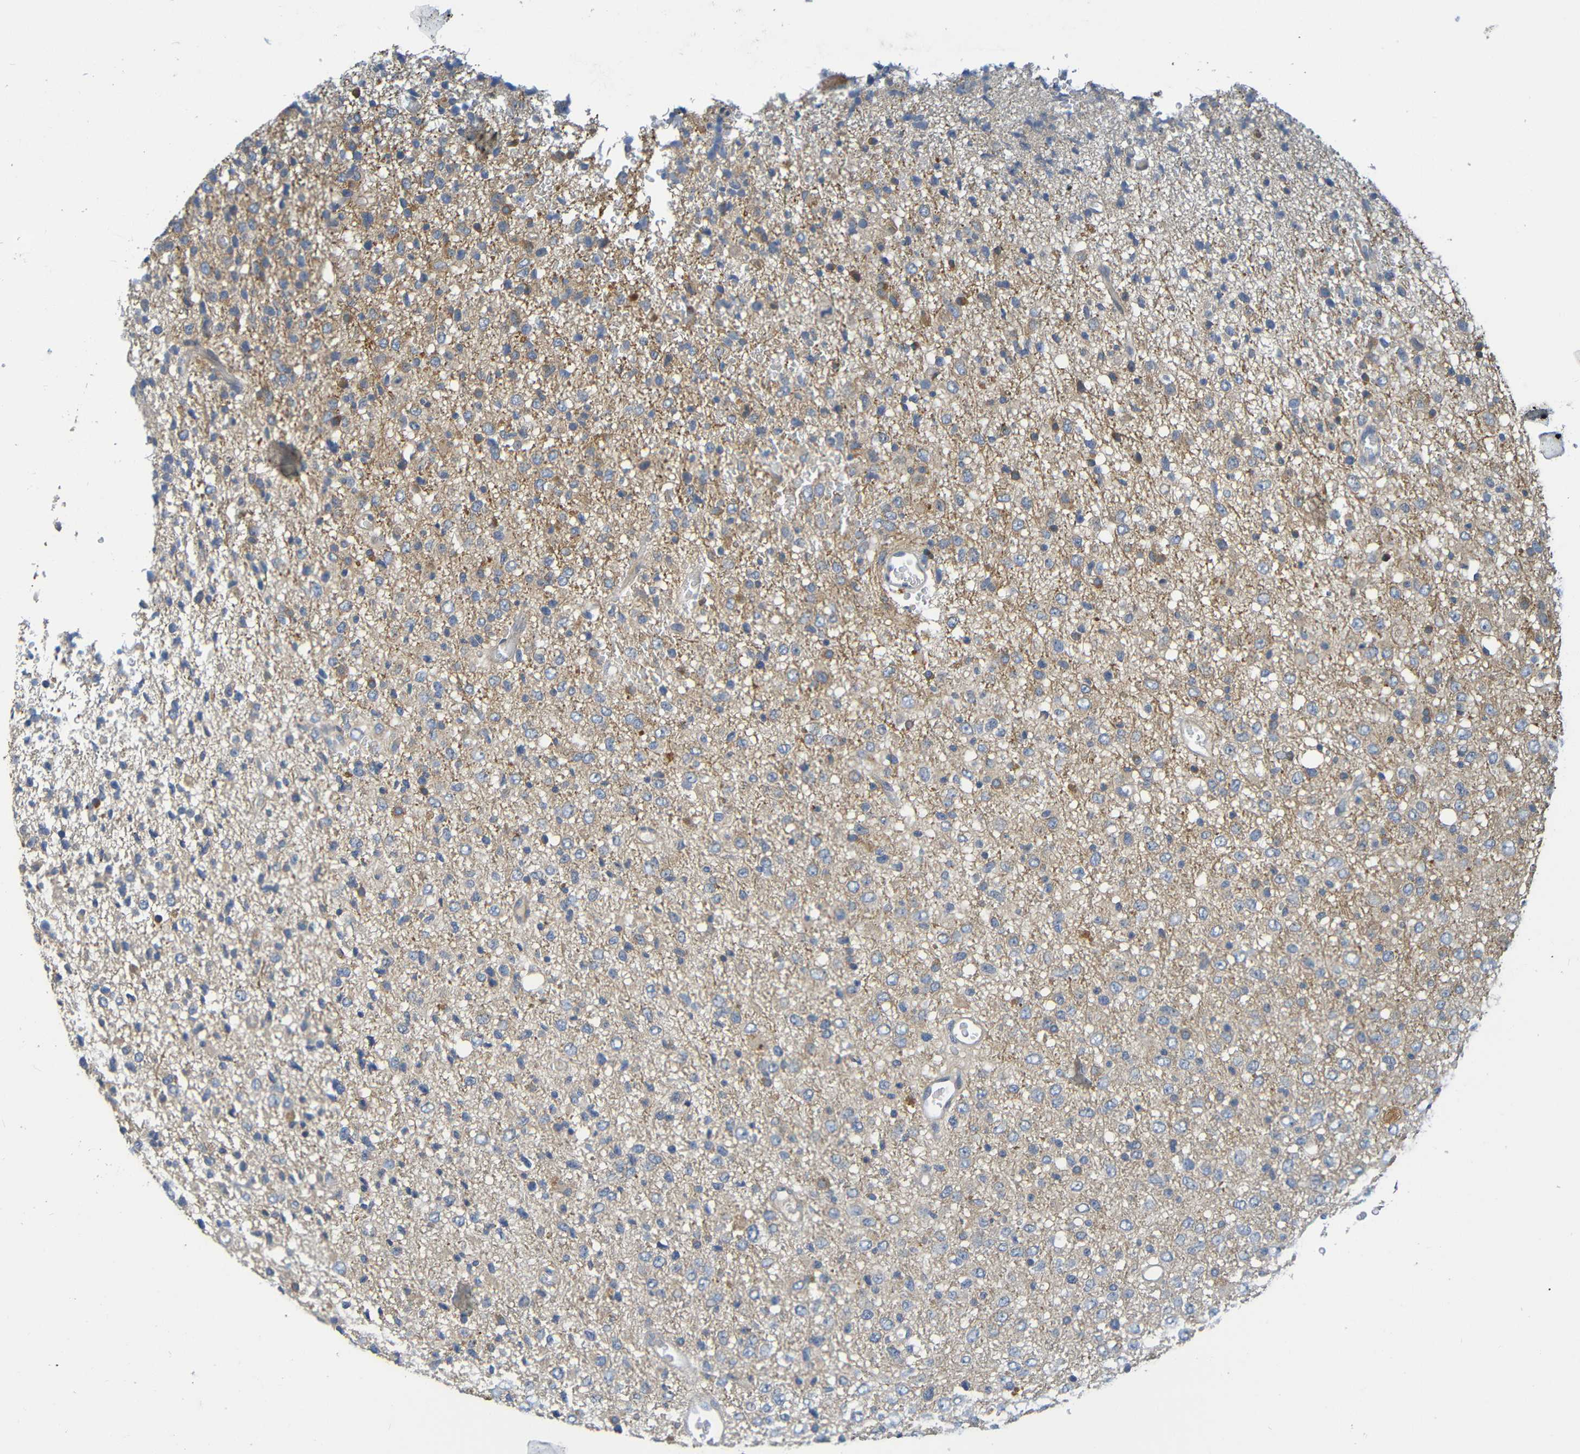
{"staining": {"intensity": "moderate", "quantity": "<25%", "location": "cytoplasmic/membranous"}, "tissue": "glioma", "cell_type": "Tumor cells", "image_type": "cancer", "snomed": [{"axis": "morphology", "description": "Glioma, malignant, High grade"}, {"axis": "topography", "description": "pancreas cauda"}], "caption": "About <25% of tumor cells in glioma exhibit moderate cytoplasmic/membranous protein staining as visualized by brown immunohistochemical staining.", "gene": "CYP4F2", "patient": {"sex": "male", "age": 60}}